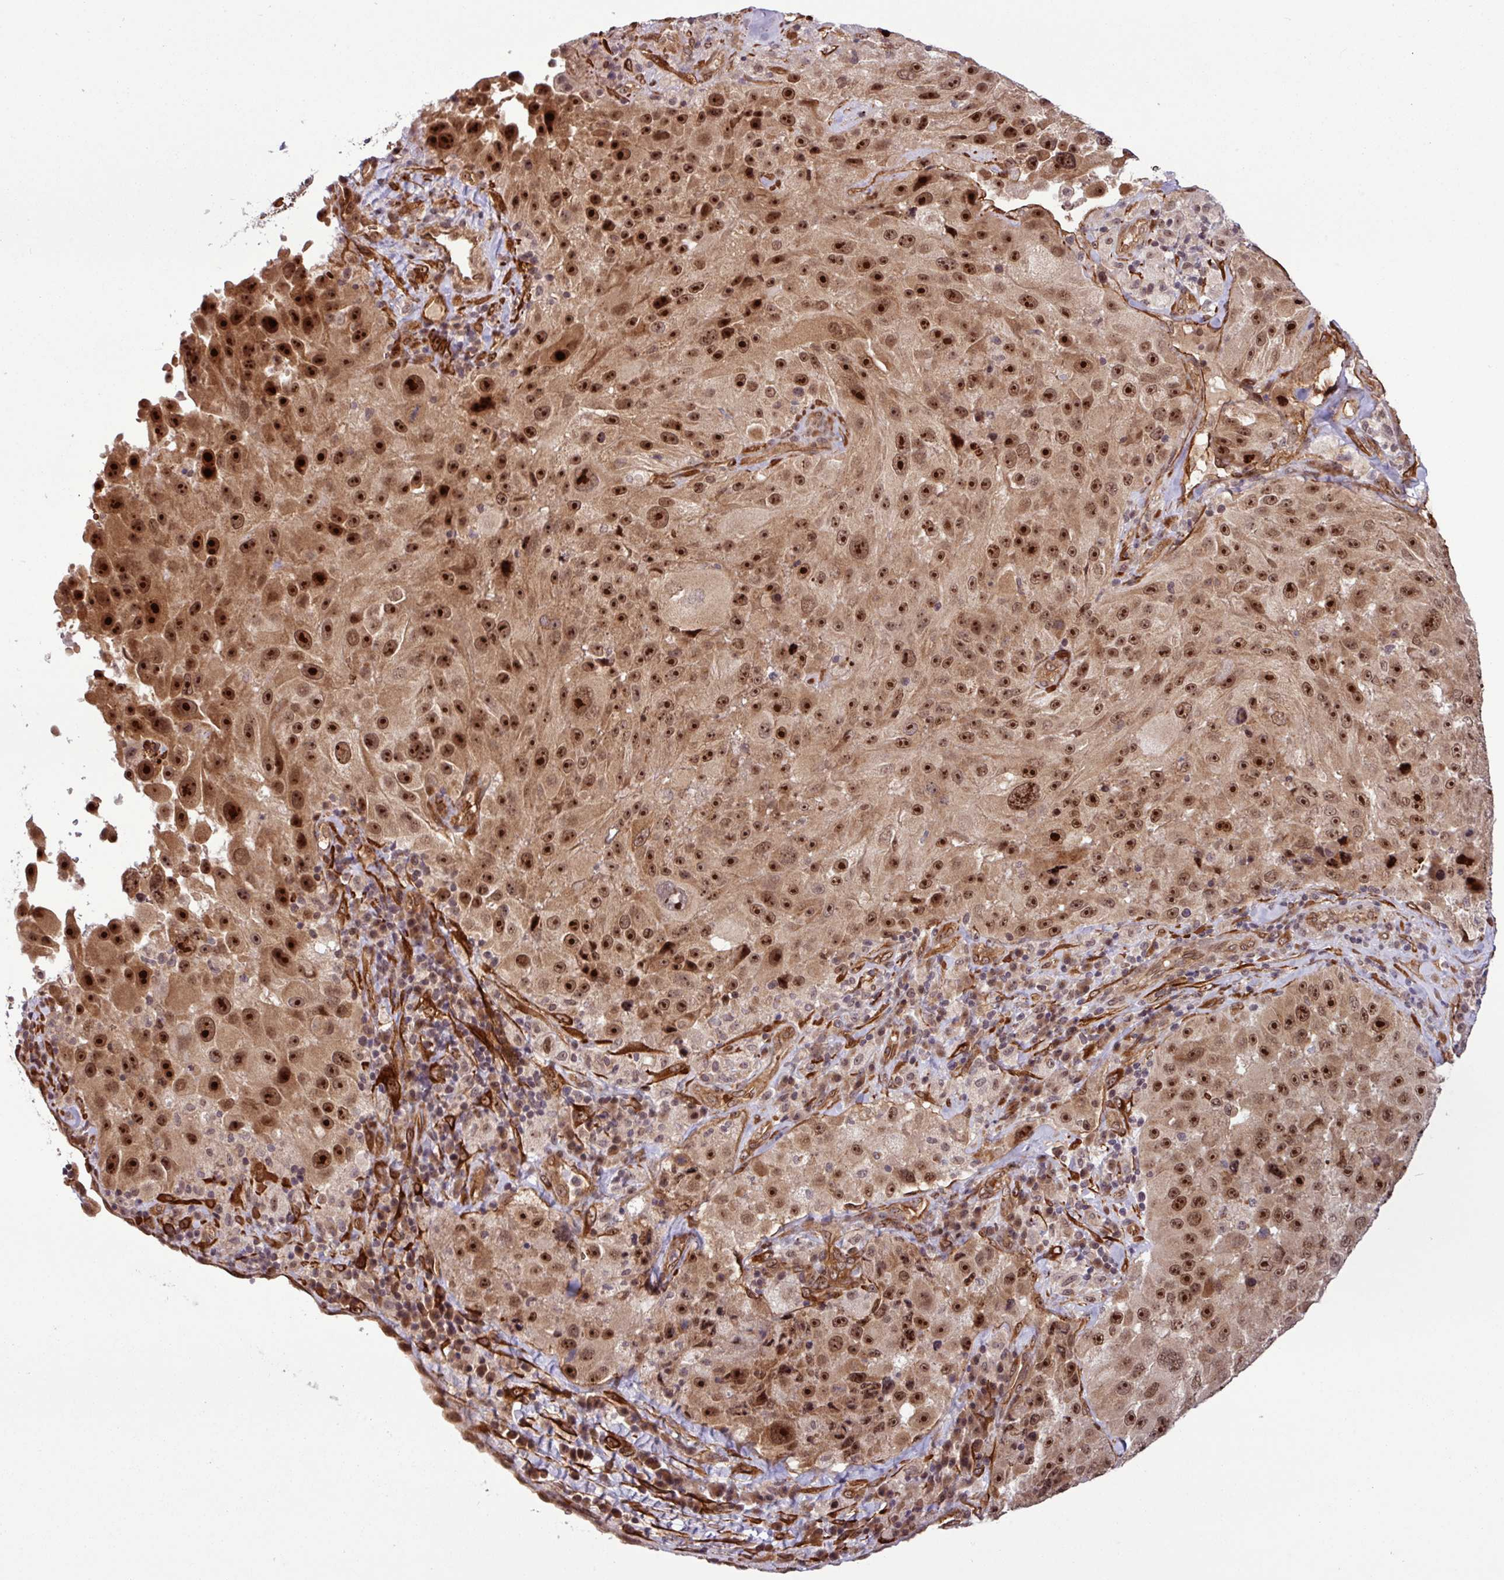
{"staining": {"intensity": "strong", "quantity": ">75%", "location": "nuclear"}, "tissue": "melanoma", "cell_type": "Tumor cells", "image_type": "cancer", "snomed": [{"axis": "morphology", "description": "Malignant melanoma, Metastatic site"}, {"axis": "topography", "description": "Lymph node"}], "caption": "A brown stain shows strong nuclear positivity of a protein in malignant melanoma (metastatic site) tumor cells. The protein is shown in brown color, while the nuclei are stained blue.", "gene": "C7orf50", "patient": {"sex": "male", "age": 62}}